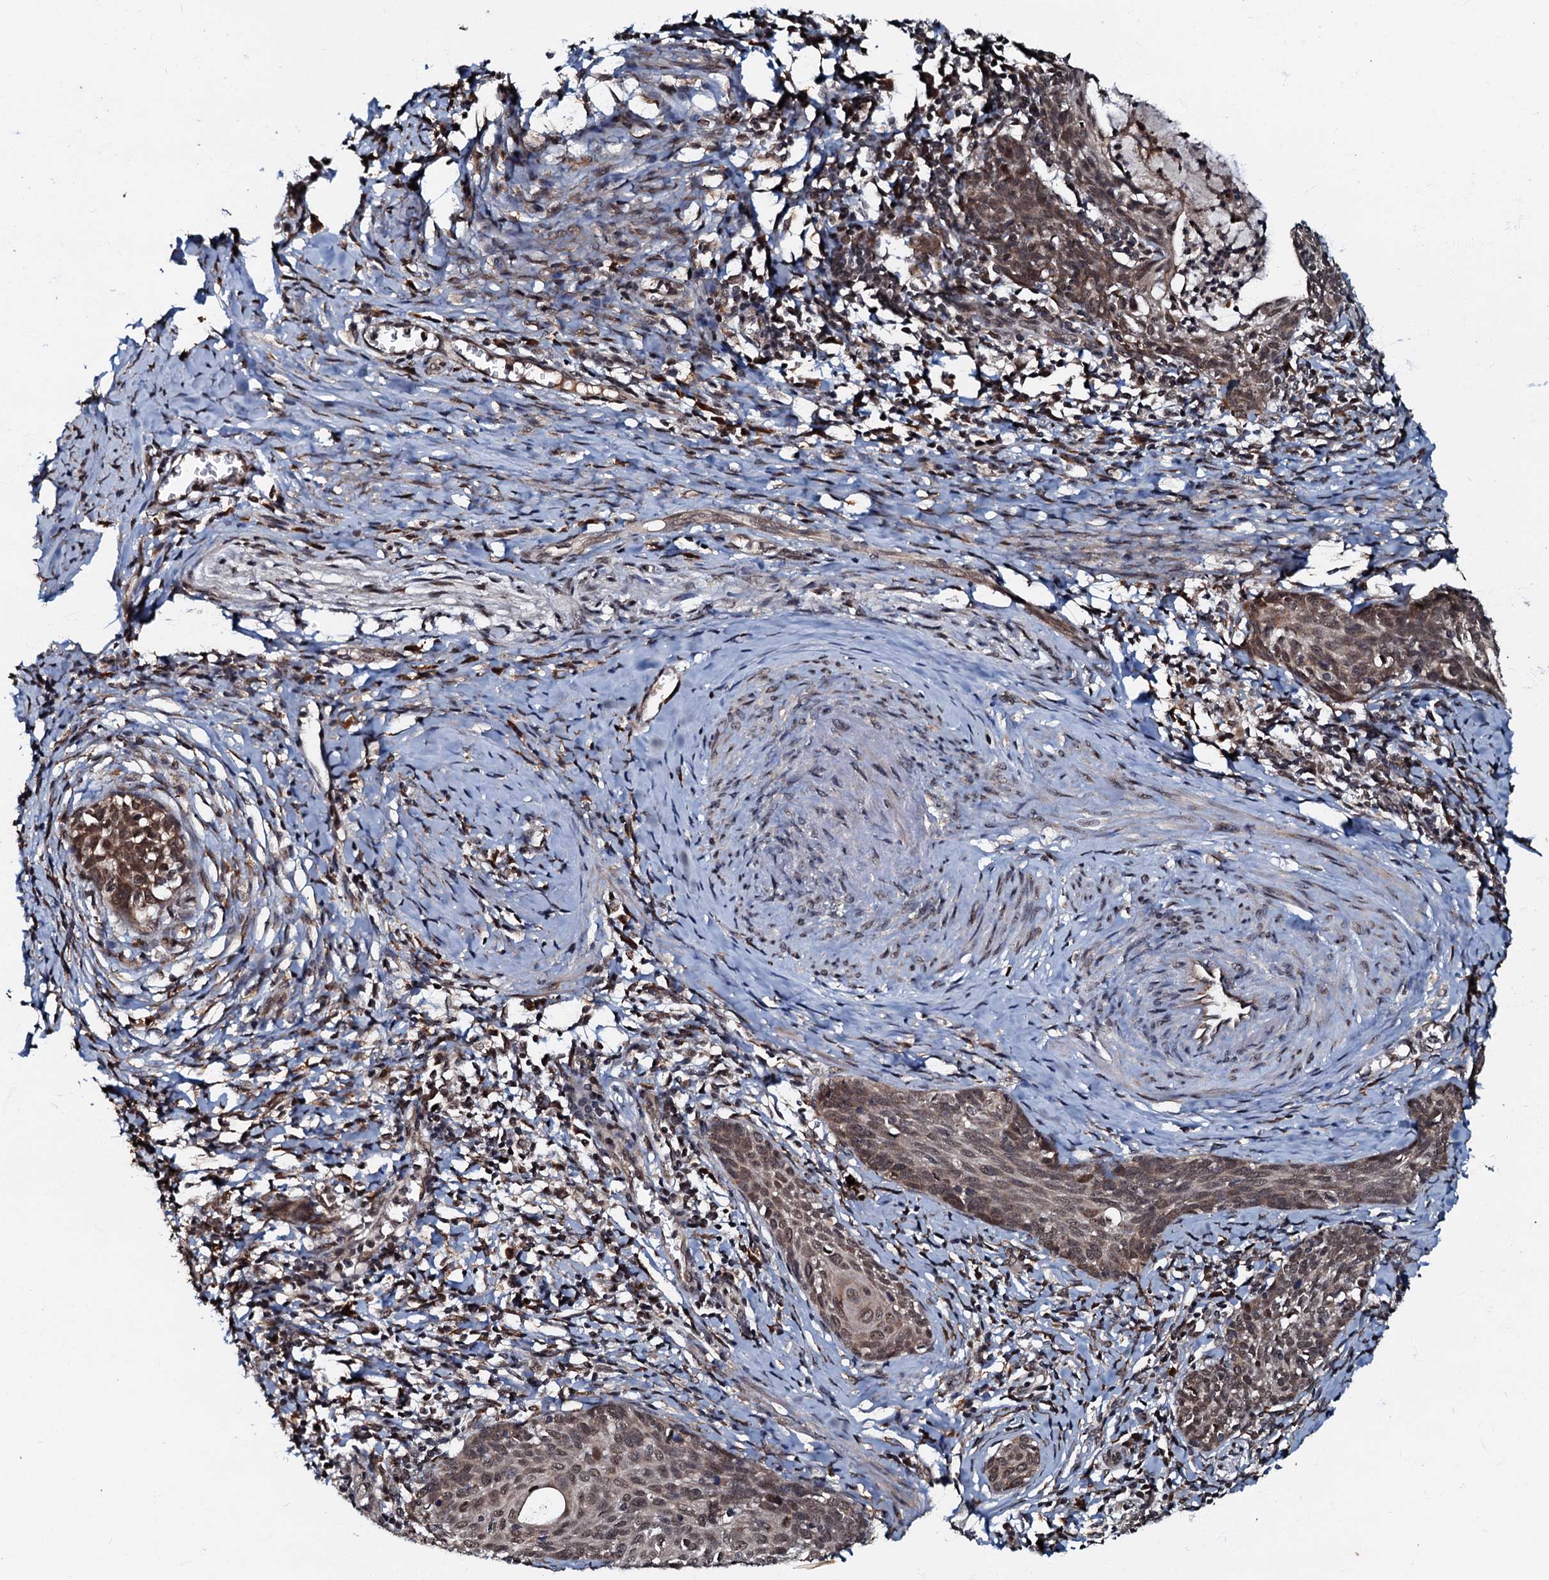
{"staining": {"intensity": "moderate", "quantity": ">75%", "location": "cytoplasmic/membranous,nuclear"}, "tissue": "cervical cancer", "cell_type": "Tumor cells", "image_type": "cancer", "snomed": [{"axis": "morphology", "description": "Squamous cell carcinoma, NOS"}, {"axis": "topography", "description": "Cervix"}], "caption": "Cervical cancer (squamous cell carcinoma) stained with a protein marker reveals moderate staining in tumor cells.", "gene": "C18orf32", "patient": {"sex": "female", "age": 52}}